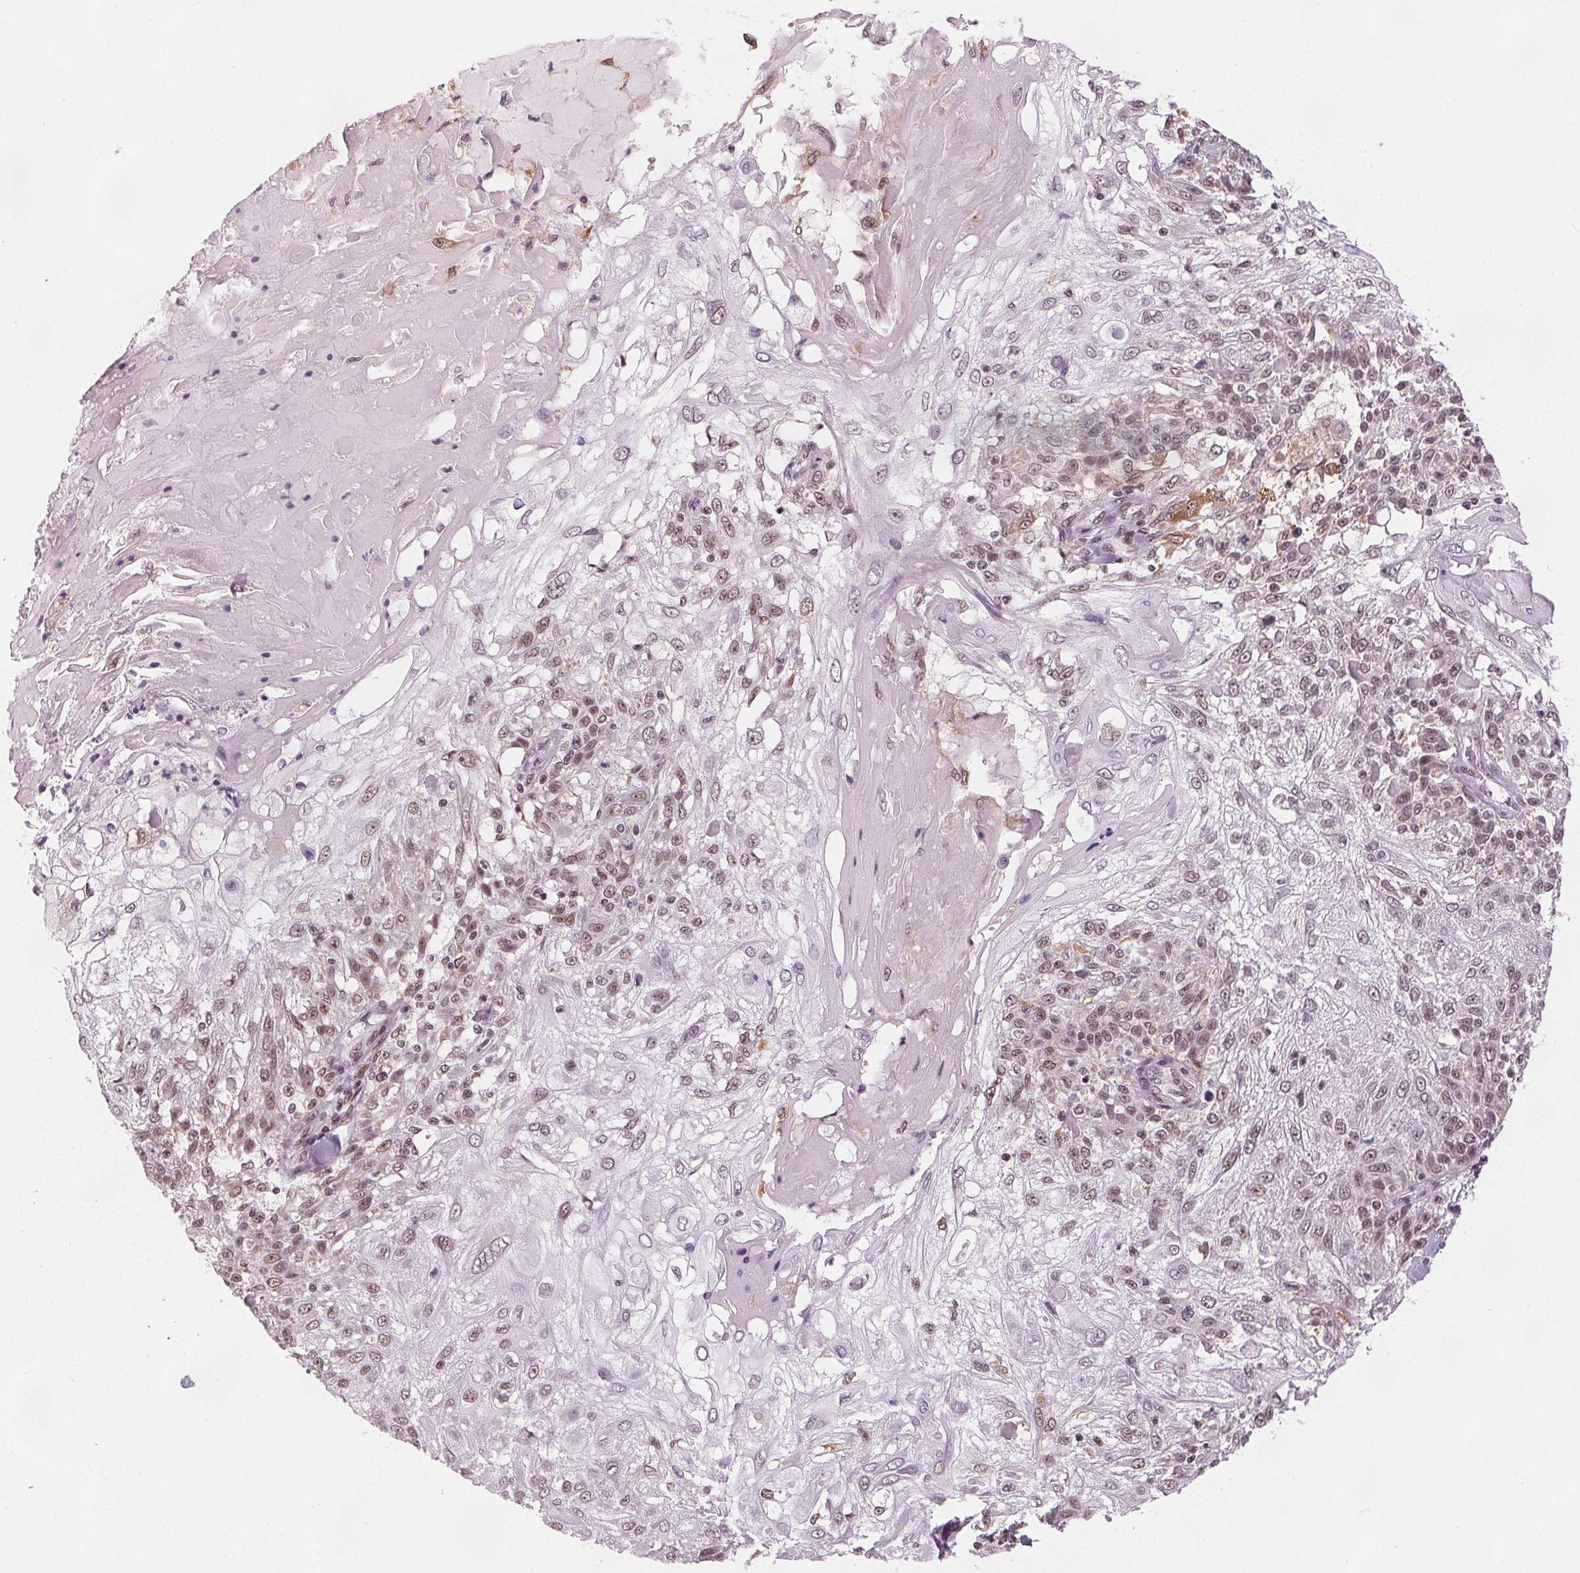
{"staining": {"intensity": "moderate", "quantity": "25%-75%", "location": "nuclear"}, "tissue": "skin cancer", "cell_type": "Tumor cells", "image_type": "cancer", "snomed": [{"axis": "morphology", "description": "Normal tissue, NOS"}, {"axis": "morphology", "description": "Squamous cell carcinoma, NOS"}, {"axis": "topography", "description": "Skin"}], "caption": "Immunohistochemistry photomicrograph of neoplastic tissue: human squamous cell carcinoma (skin) stained using IHC reveals medium levels of moderate protein expression localized specifically in the nuclear of tumor cells, appearing as a nuclear brown color.", "gene": "DPM2", "patient": {"sex": "female", "age": 83}}